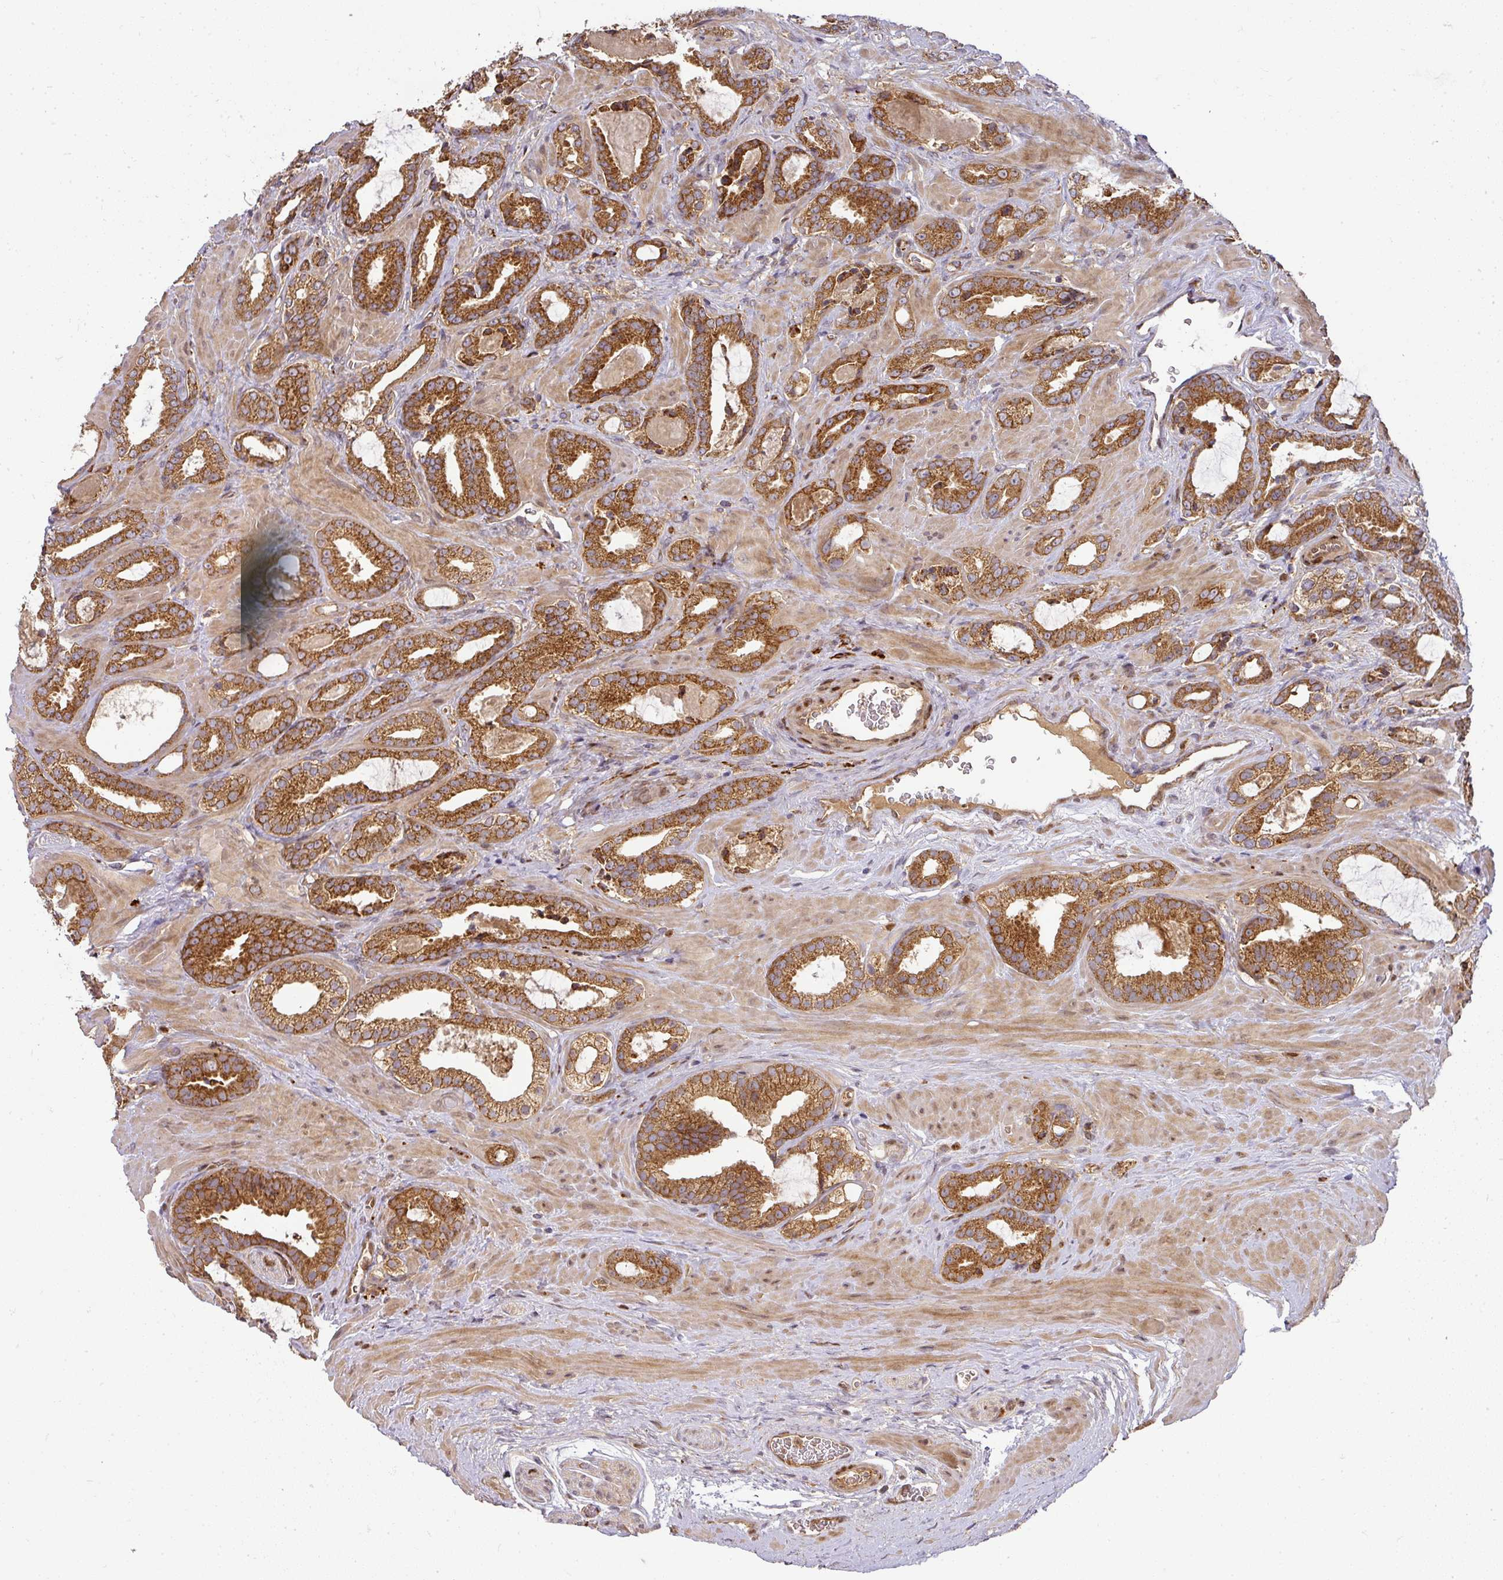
{"staining": {"intensity": "strong", "quantity": ">75%", "location": "cytoplasmic/membranous"}, "tissue": "prostate cancer", "cell_type": "Tumor cells", "image_type": "cancer", "snomed": [{"axis": "morphology", "description": "Adenocarcinoma, Low grade"}, {"axis": "topography", "description": "Prostate"}], "caption": "DAB (3,3'-diaminobenzidine) immunohistochemical staining of human prostate low-grade adenocarcinoma exhibits strong cytoplasmic/membranous protein expression in about >75% of tumor cells.", "gene": "MALSU1", "patient": {"sex": "male", "age": 62}}